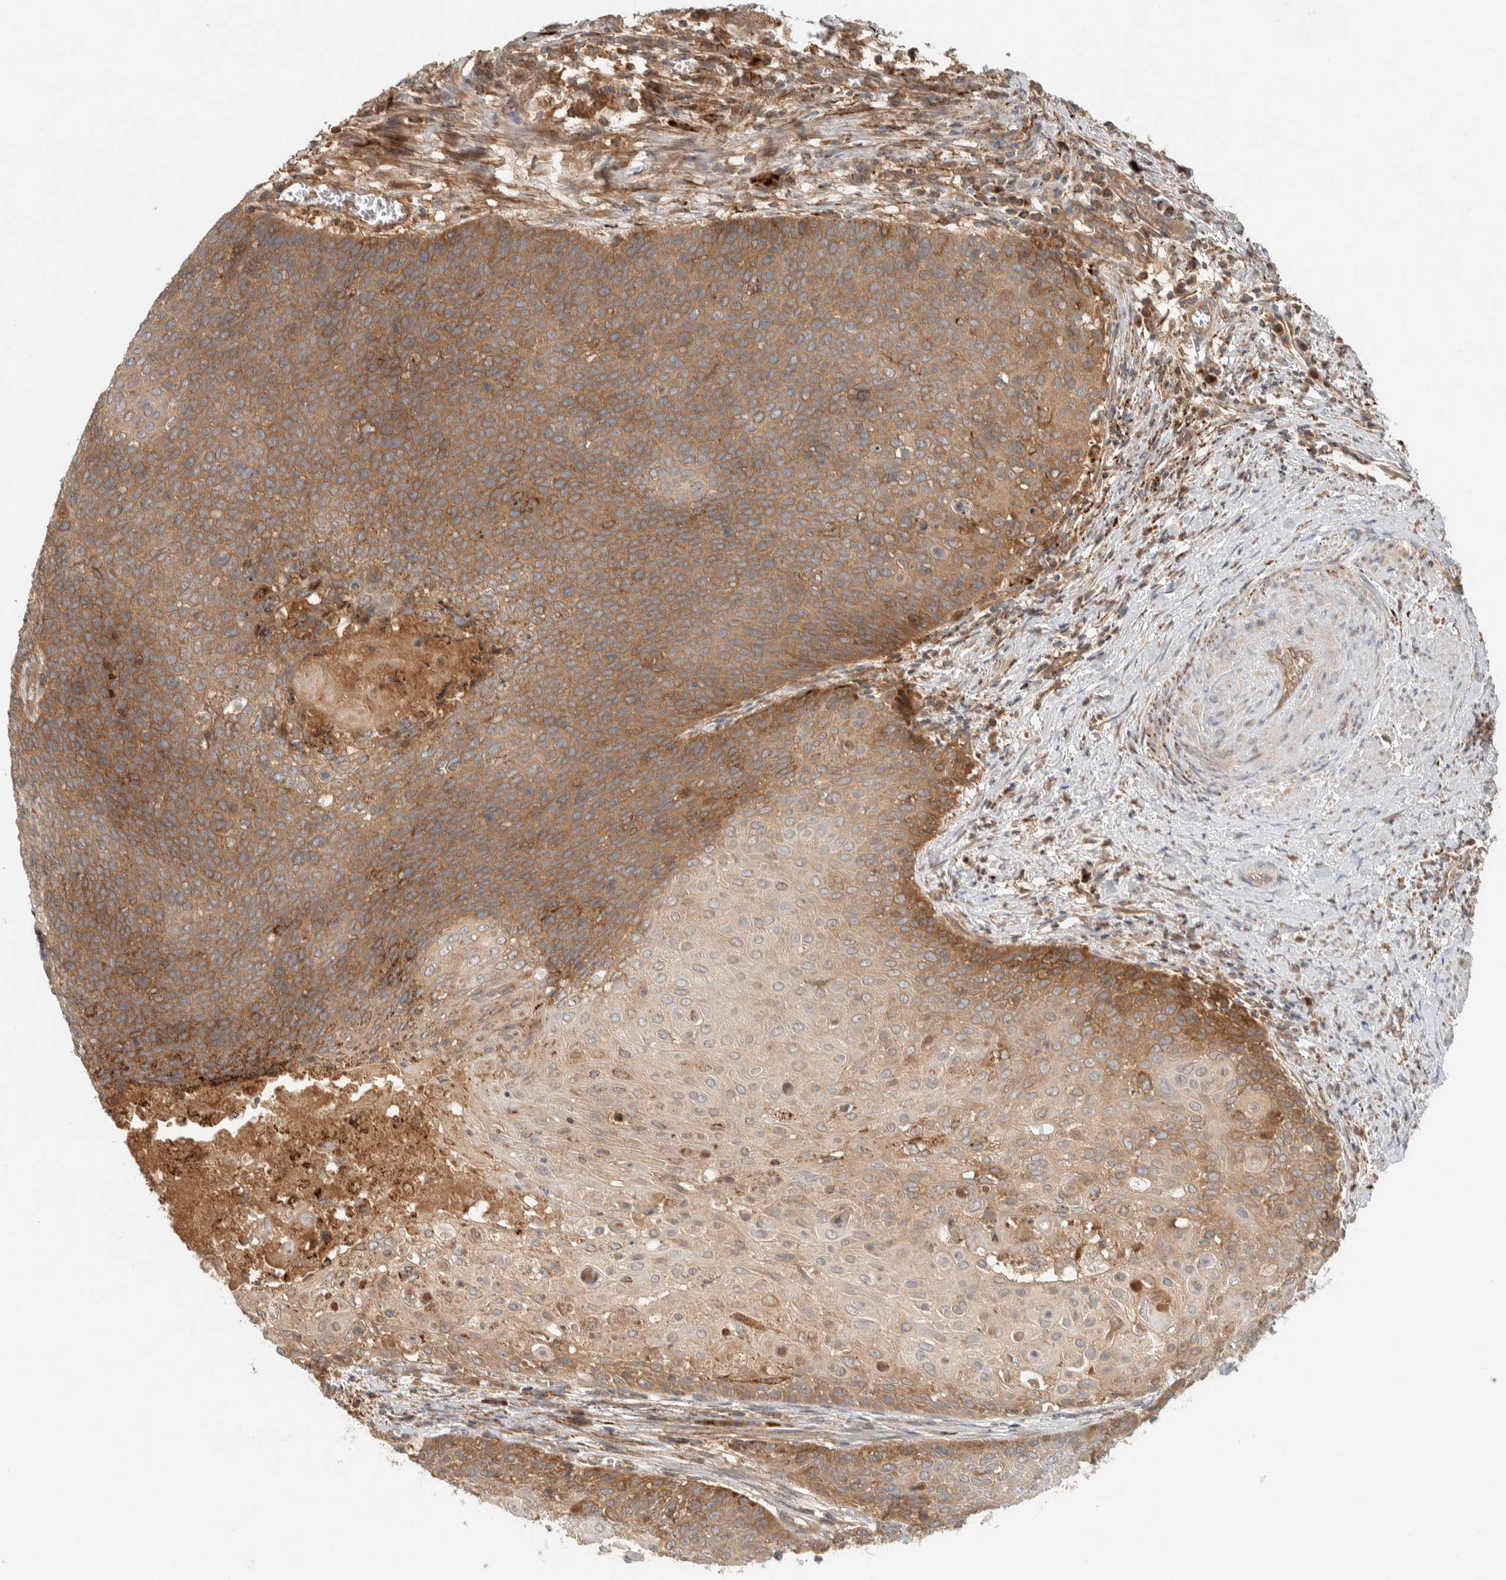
{"staining": {"intensity": "moderate", "quantity": ">75%", "location": "cytoplasmic/membranous"}, "tissue": "cervical cancer", "cell_type": "Tumor cells", "image_type": "cancer", "snomed": [{"axis": "morphology", "description": "Squamous cell carcinoma, NOS"}, {"axis": "topography", "description": "Cervix"}], "caption": "Cervical cancer (squamous cell carcinoma) was stained to show a protein in brown. There is medium levels of moderate cytoplasmic/membranous expression in approximately >75% of tumor cells.", "gene": "FAM167A", "patient": {"sex": "female", "age": 39}}